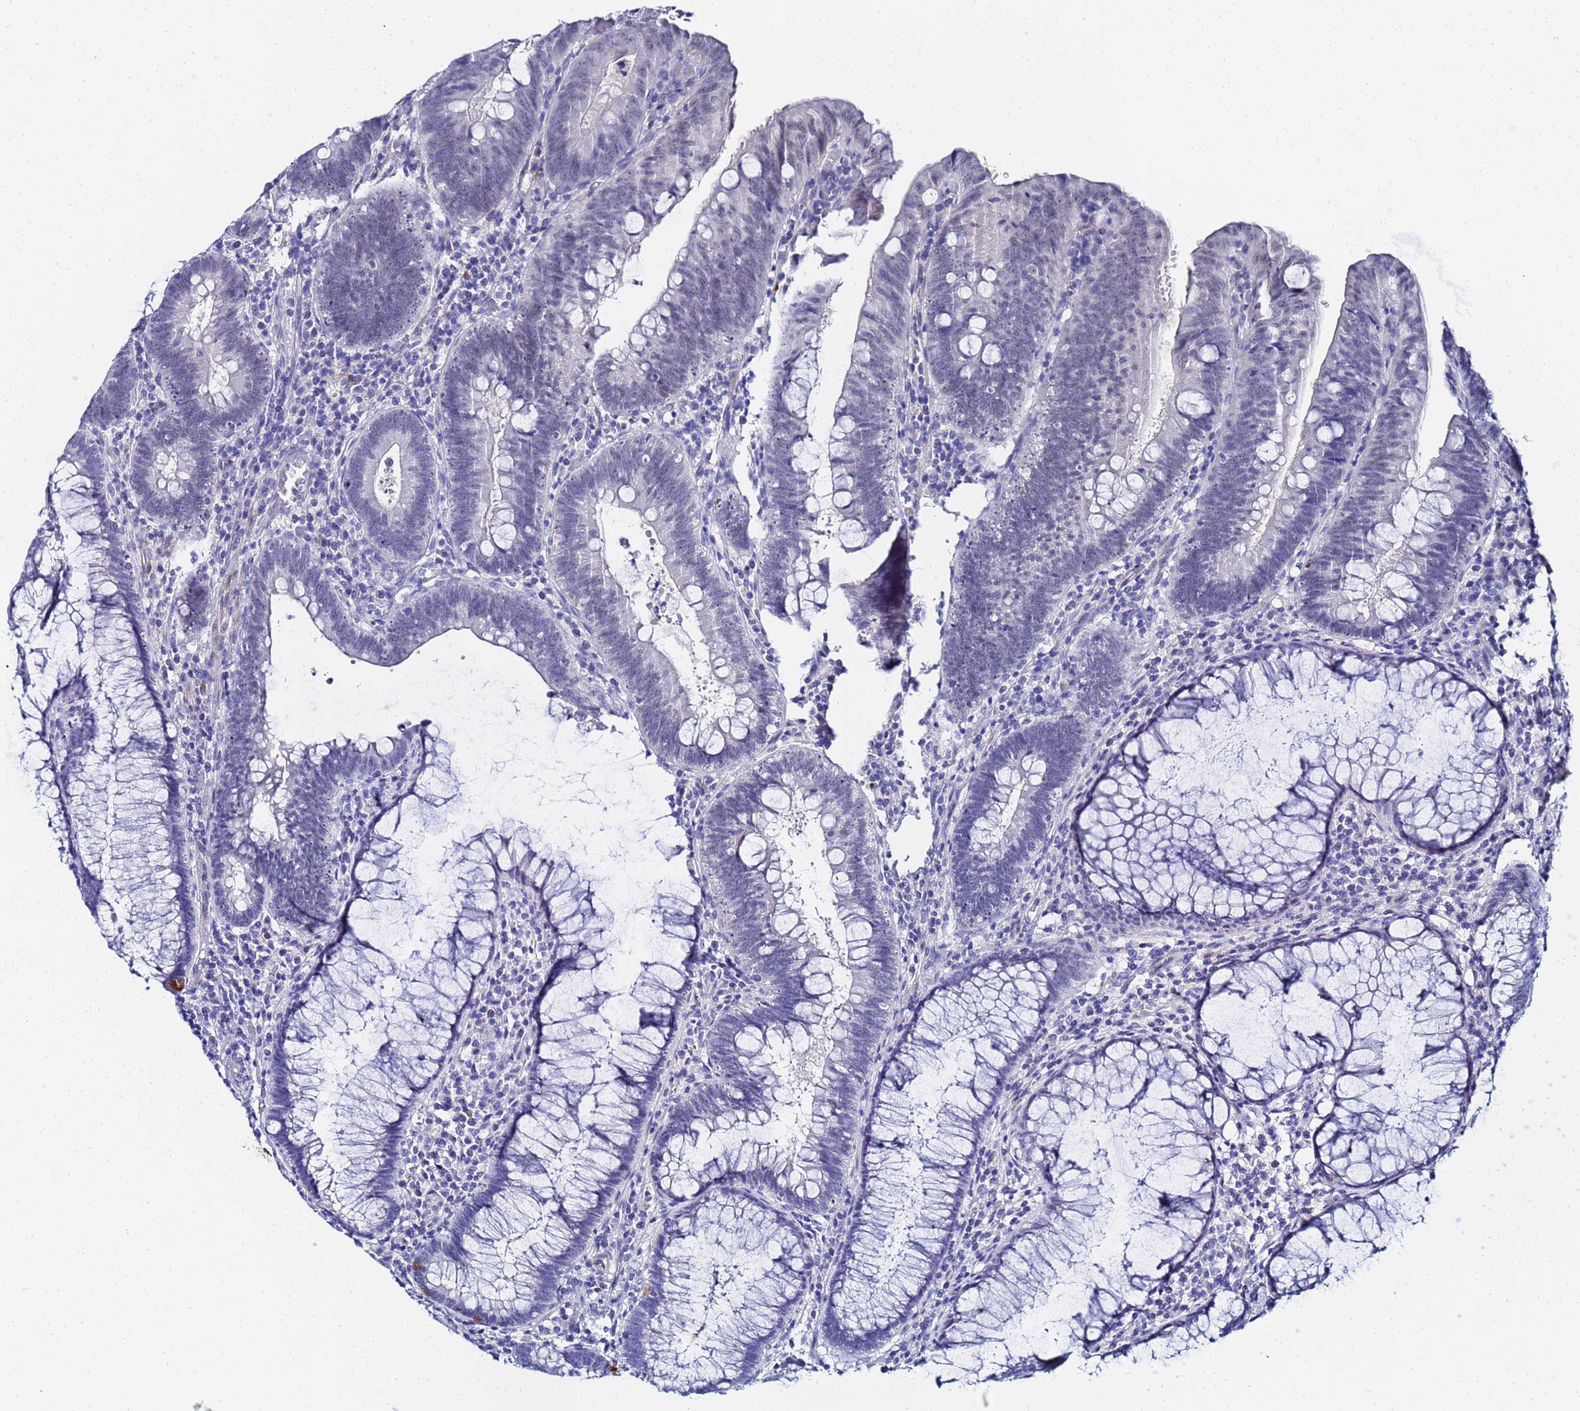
{"staining": {"intensity": "negative", "quantity": "none", "location": "none"}, "tissue": "colorectal cancer", "cell_type": "Tumor cells", "image_type": "cancer", "snomed": [{"axis": "morphology", "description": "Adenocarcinoma, NOS"}, {"axis": "topography", "description": "Rectum"}], "caption": "Immunohistochemical staining of human colorectal adenocarcinoma demonstrates no significant expression in tumor cells.", "gene": "ZNF26", "patient": {"sex": "female", "age": 75}}